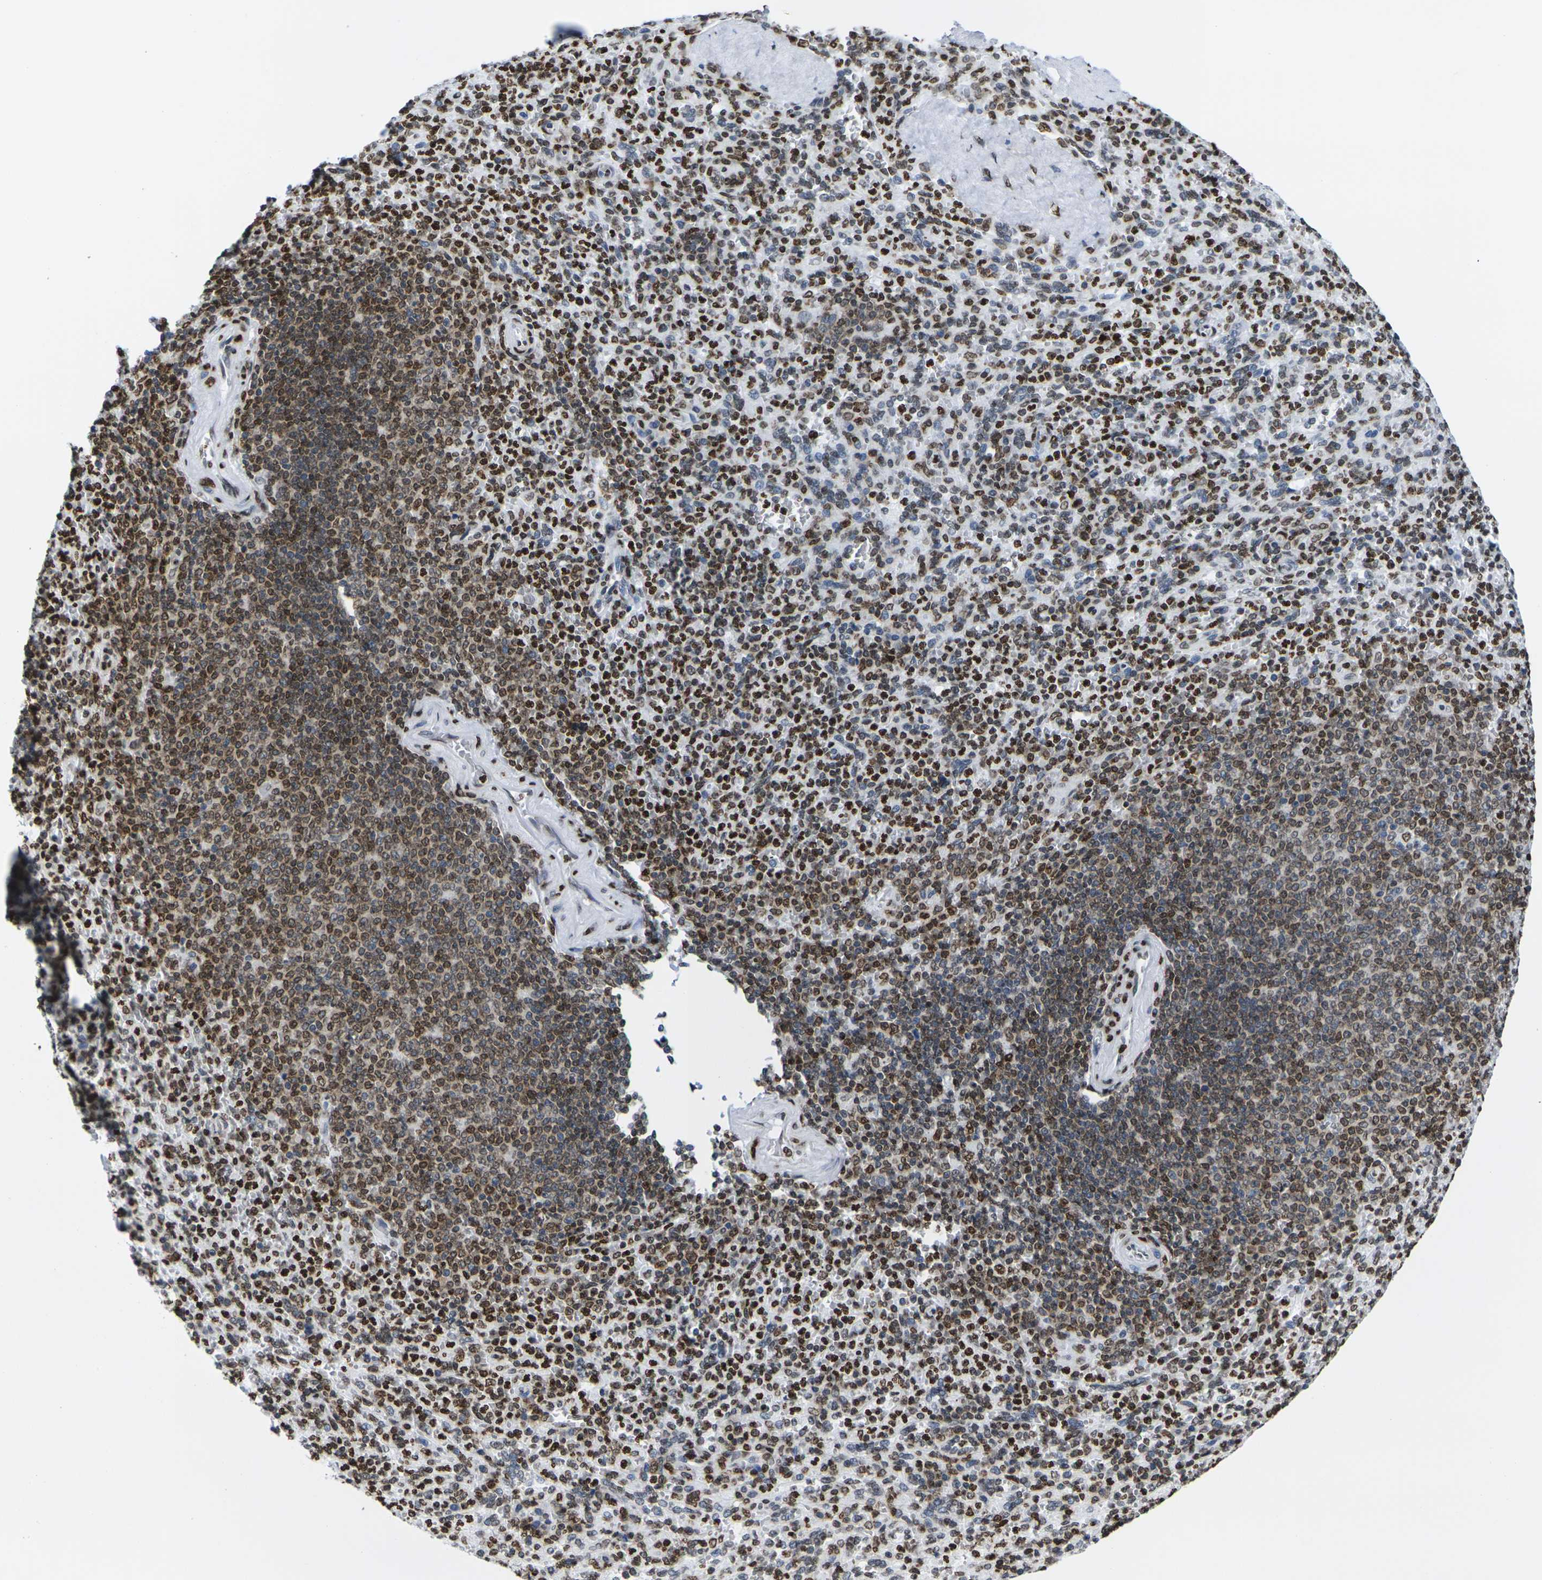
{"staining": {"intensity": "strong", "quantity": ">75%", "location": "cytoplasmic/membranous,nuclear"}, "tissue": "spleen", "cell_type": "Cells in red pulp", "image_type": "normal", "snomed": [{"axis": "morphology", "description": "Normal tissue, NOS"}, {"axis": "topography", "description": "Spleen"}], "caption": "A high-resolution image shows IHC staining of unremarkable spleen, which displays strong cytoplasmic/membranous,nuclear expression in about >75% of cells in red pulp. (DAB IHC, brown staining for protein, blue staining for nuclei).", "gene": "H2AC21", "patient": {"sex": "male", "age": 36}}